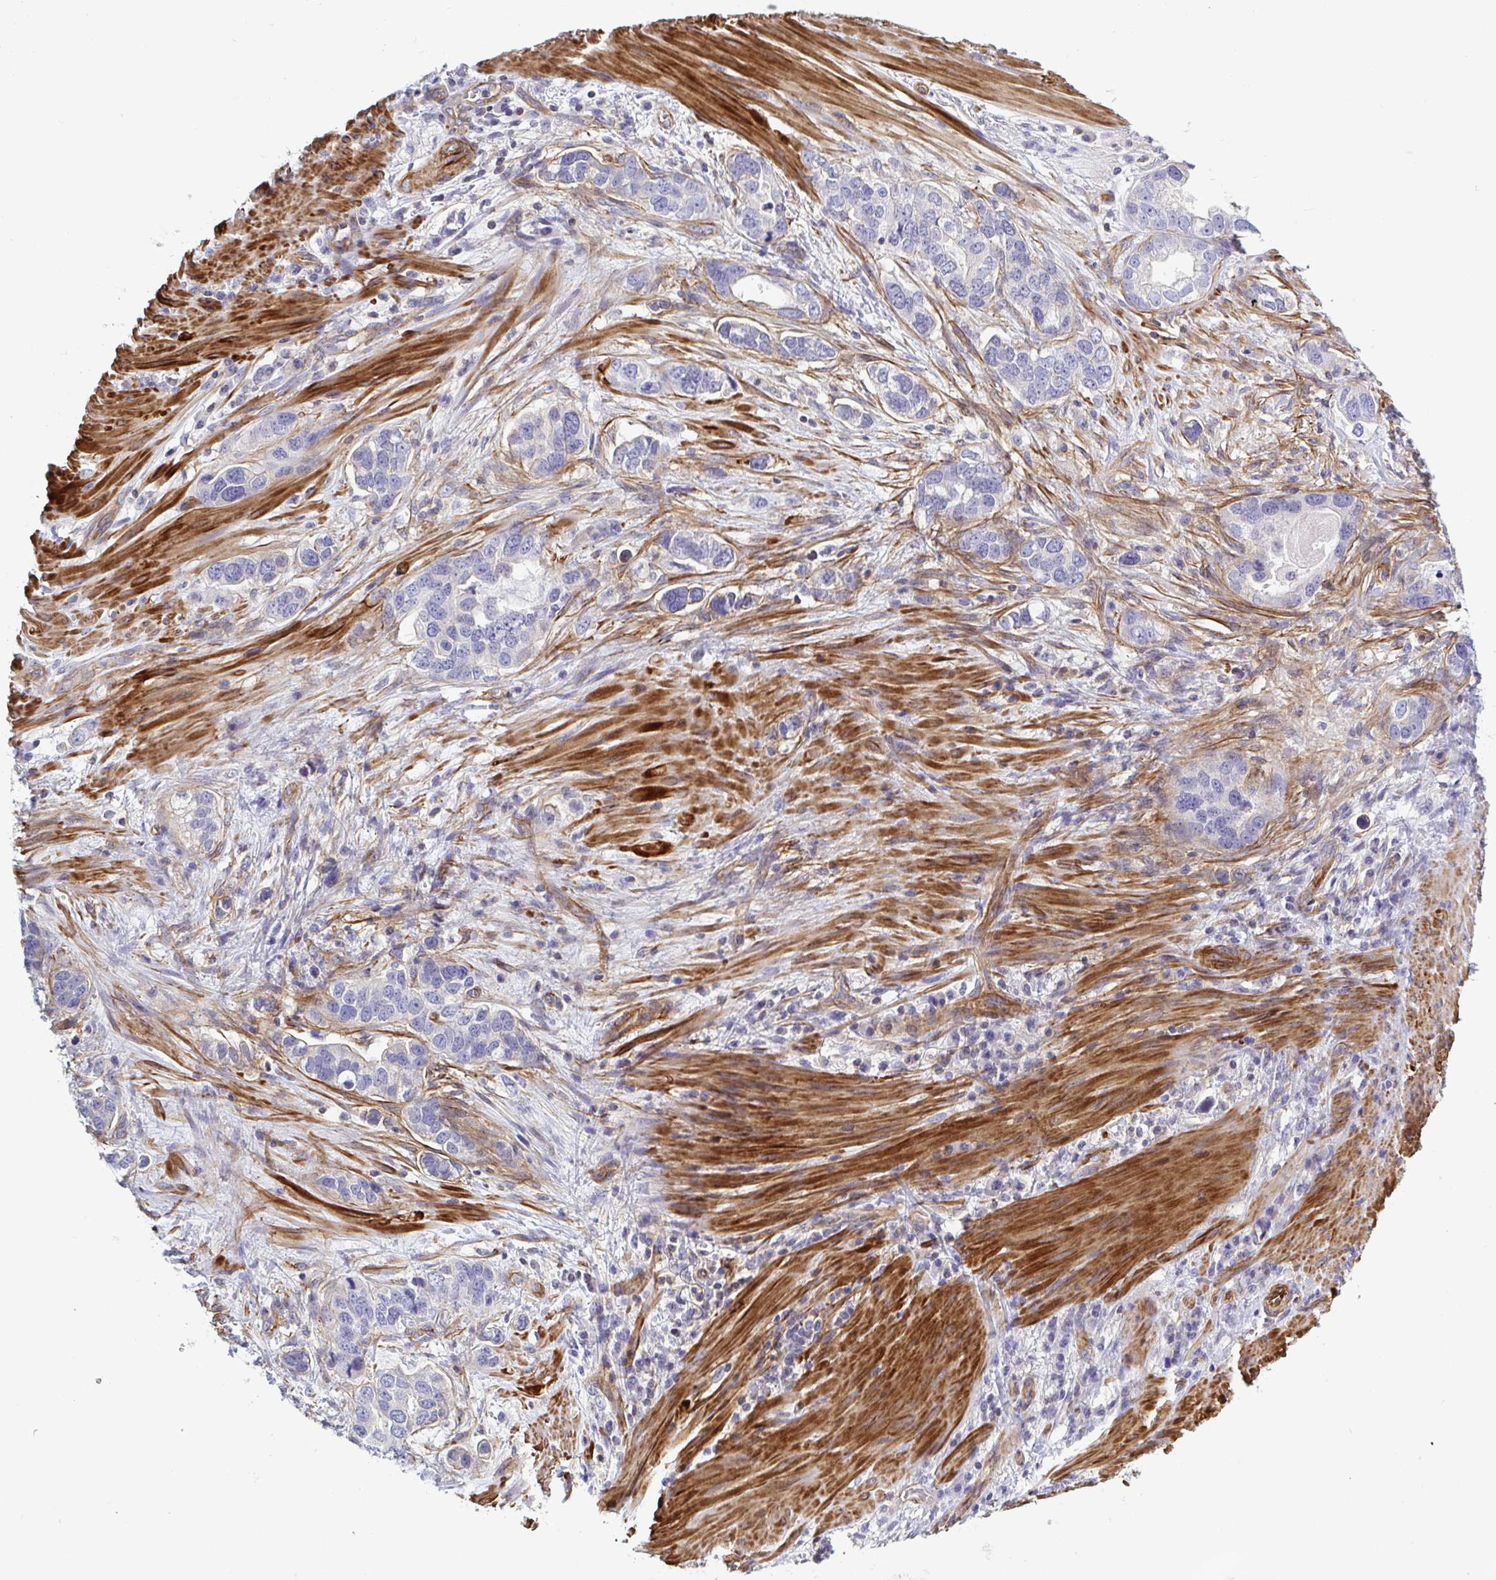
{"staining": {"intensity": "negative", "quantity": "none", "location": "none"}, "tissue": "stomach cancer", "cell_type": "Tumor cells", "image_type": "cancer", "snomed": [{"axis": "morphology", "description": "Adenocarcinoma, NOS"}, {"axis": "topography", "description": "Stomach, lower"}], "caption": "High magnification brightfield microscopy of adenocarcinoma (stomach) stained with DAB (brown) and counterstained with hematoxylin (blue): tumor cells show no significant positivity. (Stains: DAB (3,3'-diaminobenzidine) immunohistochemistry (IHC) with hematoxylin counter stain, Microscopy: brightfield microscopy at high magnification).", "gene": "SHISA7", "patient": {"sex": "female", "age": 93}}